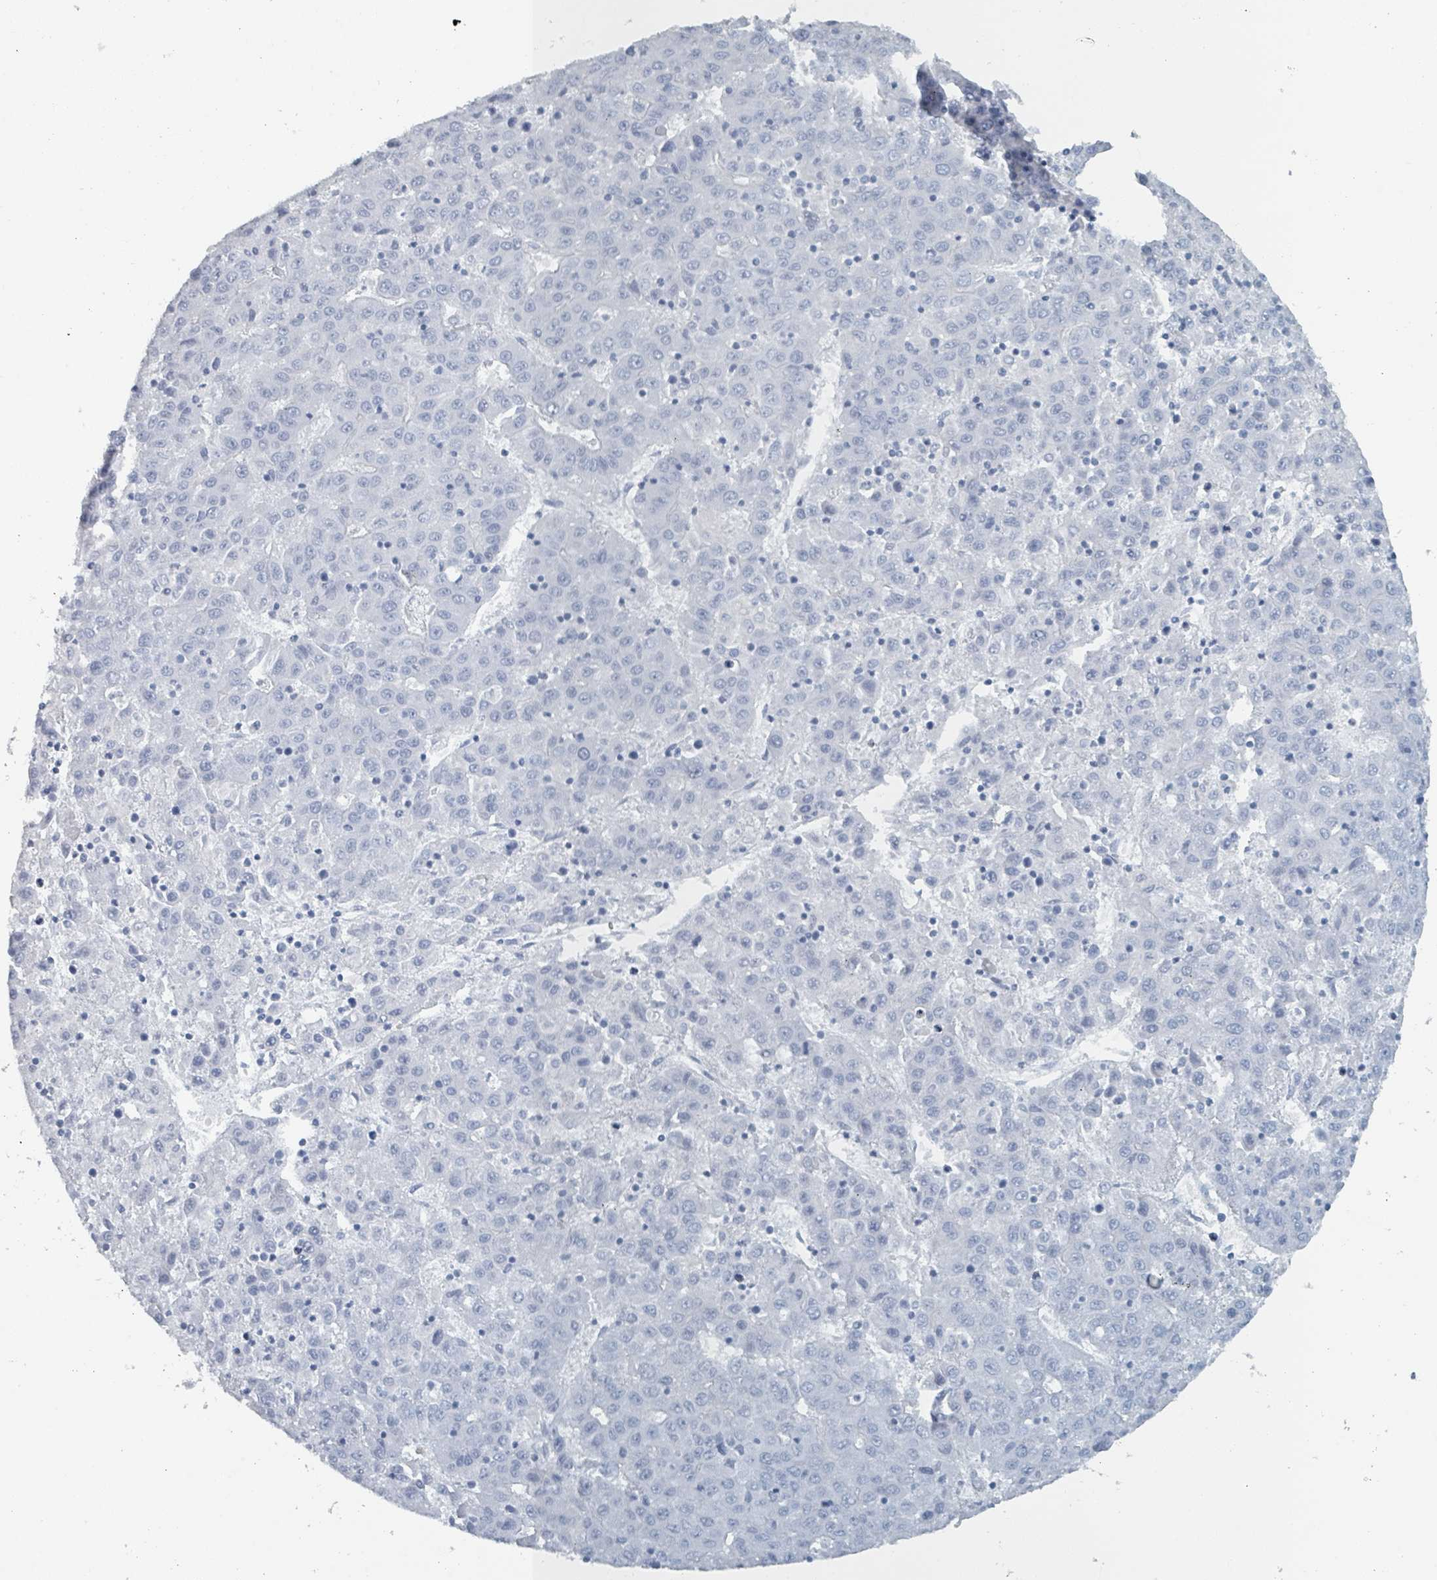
{"staining": {"intensity": "negative", "quantity": "none", "location": "none"}, "tissue": "liver cancer", "cell_type": "Tumor cells", "image_type": "cancer", "snomed": [{"axis": "morphology", "description": "Carcinoma, Hepatocellular, NOS"}, {"axis": "topography", "description": "Liver"}], "caption": "This is a micrograph of immunohistochemistry staining of liver hepatocellular carcinoma, which shows no positivity in tumor cells.", "gene": "HEATR5A", "patient": {"sex": "female", "age": 53}}